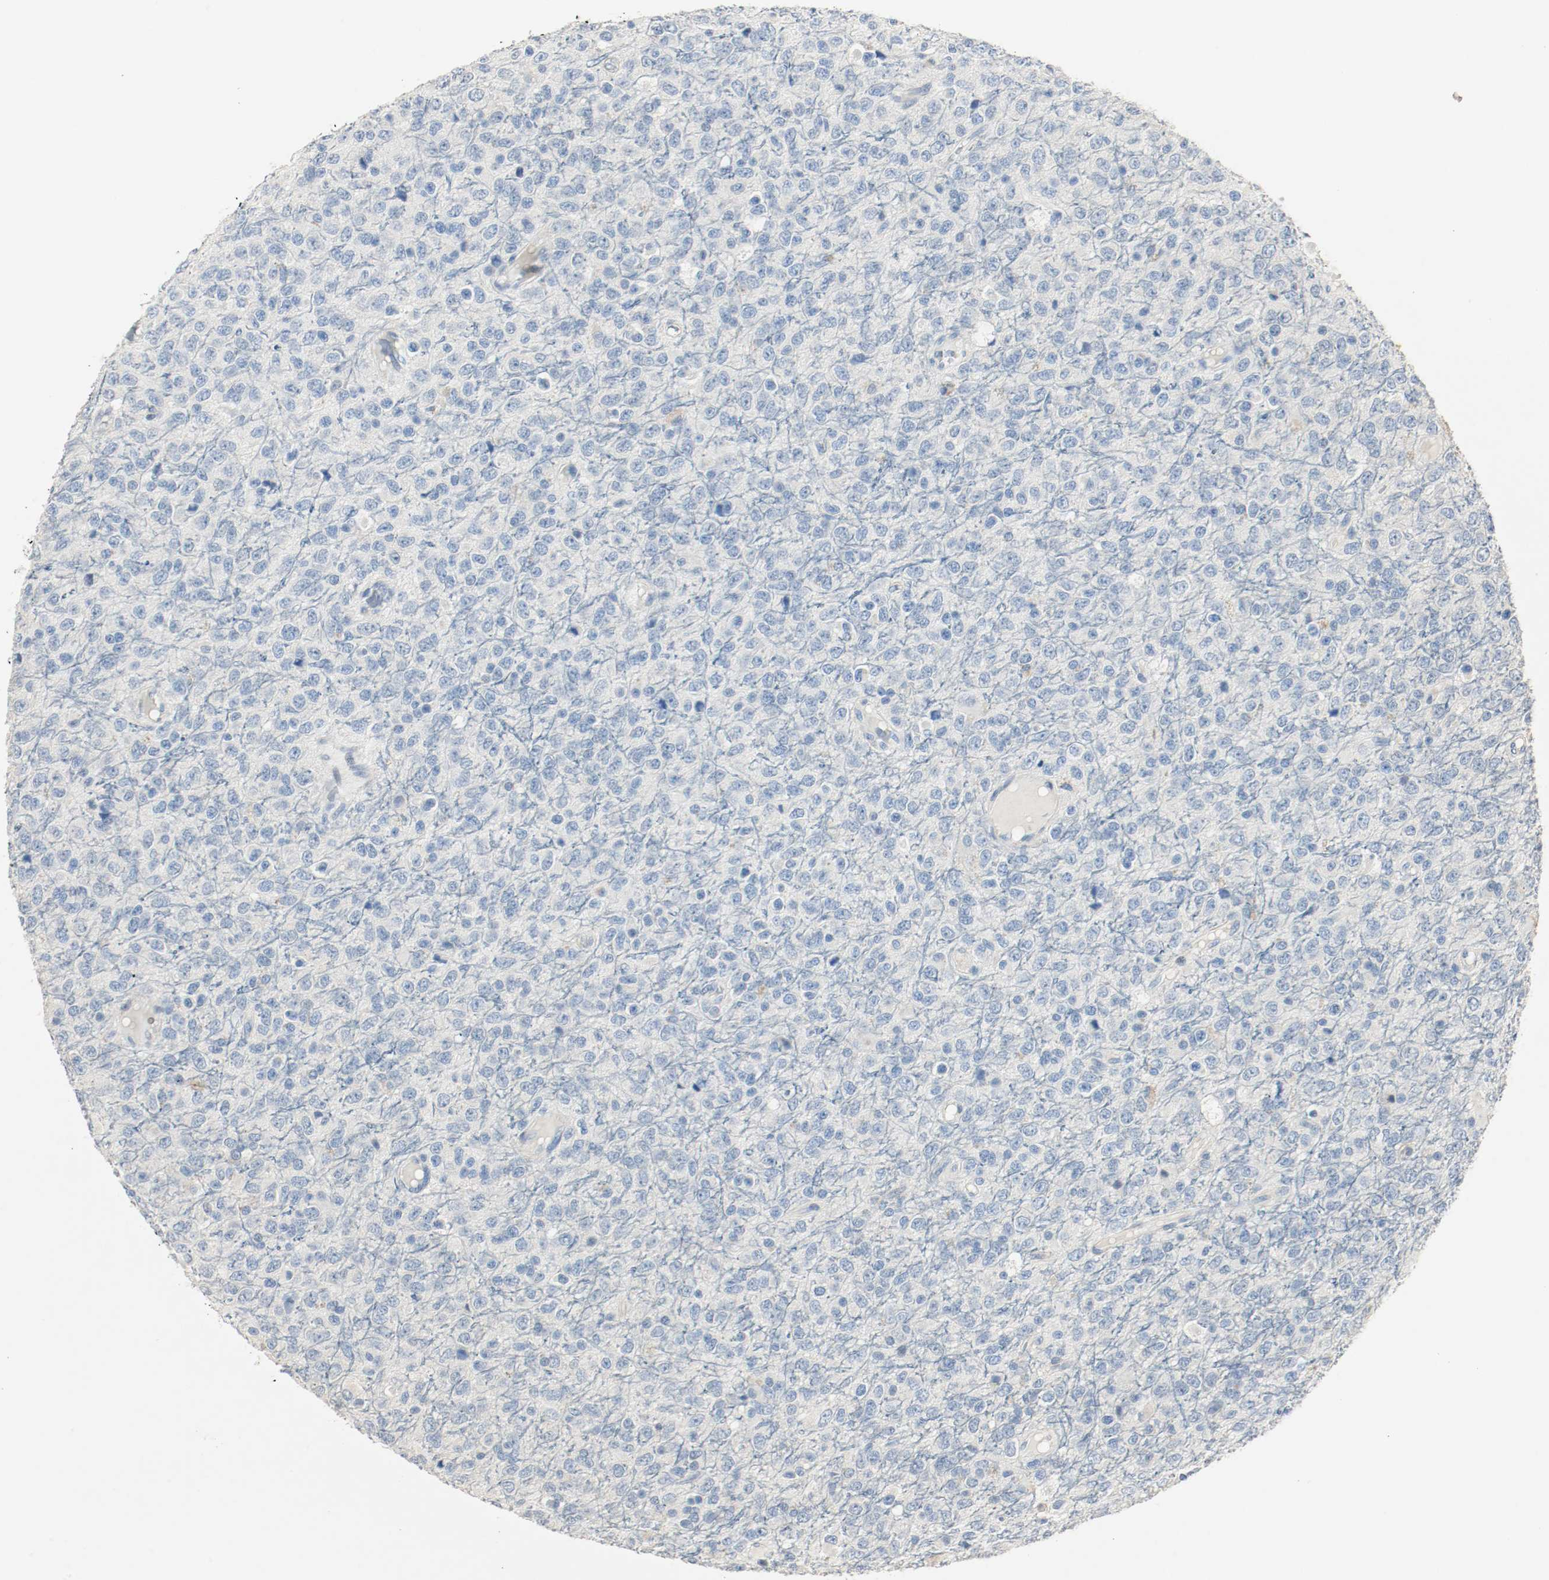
{"staining": {"intensity": "negative", "quantity": "none", "location": "none"}, "tissue": "glioma", "cell_type": "Tumor cells", "image_type": "cancer", "snomed": [{"axis": "morphology", "description": "Glioma, malignant, High grade"}, {"axis": "topography", "description": "pancreas cauda"}], "caption": "Histopathology image shows no significant protein positivity in tumor cells of glioma.", "gene": "LAMB1", "patient": {"sex": "male", "age": 60}}